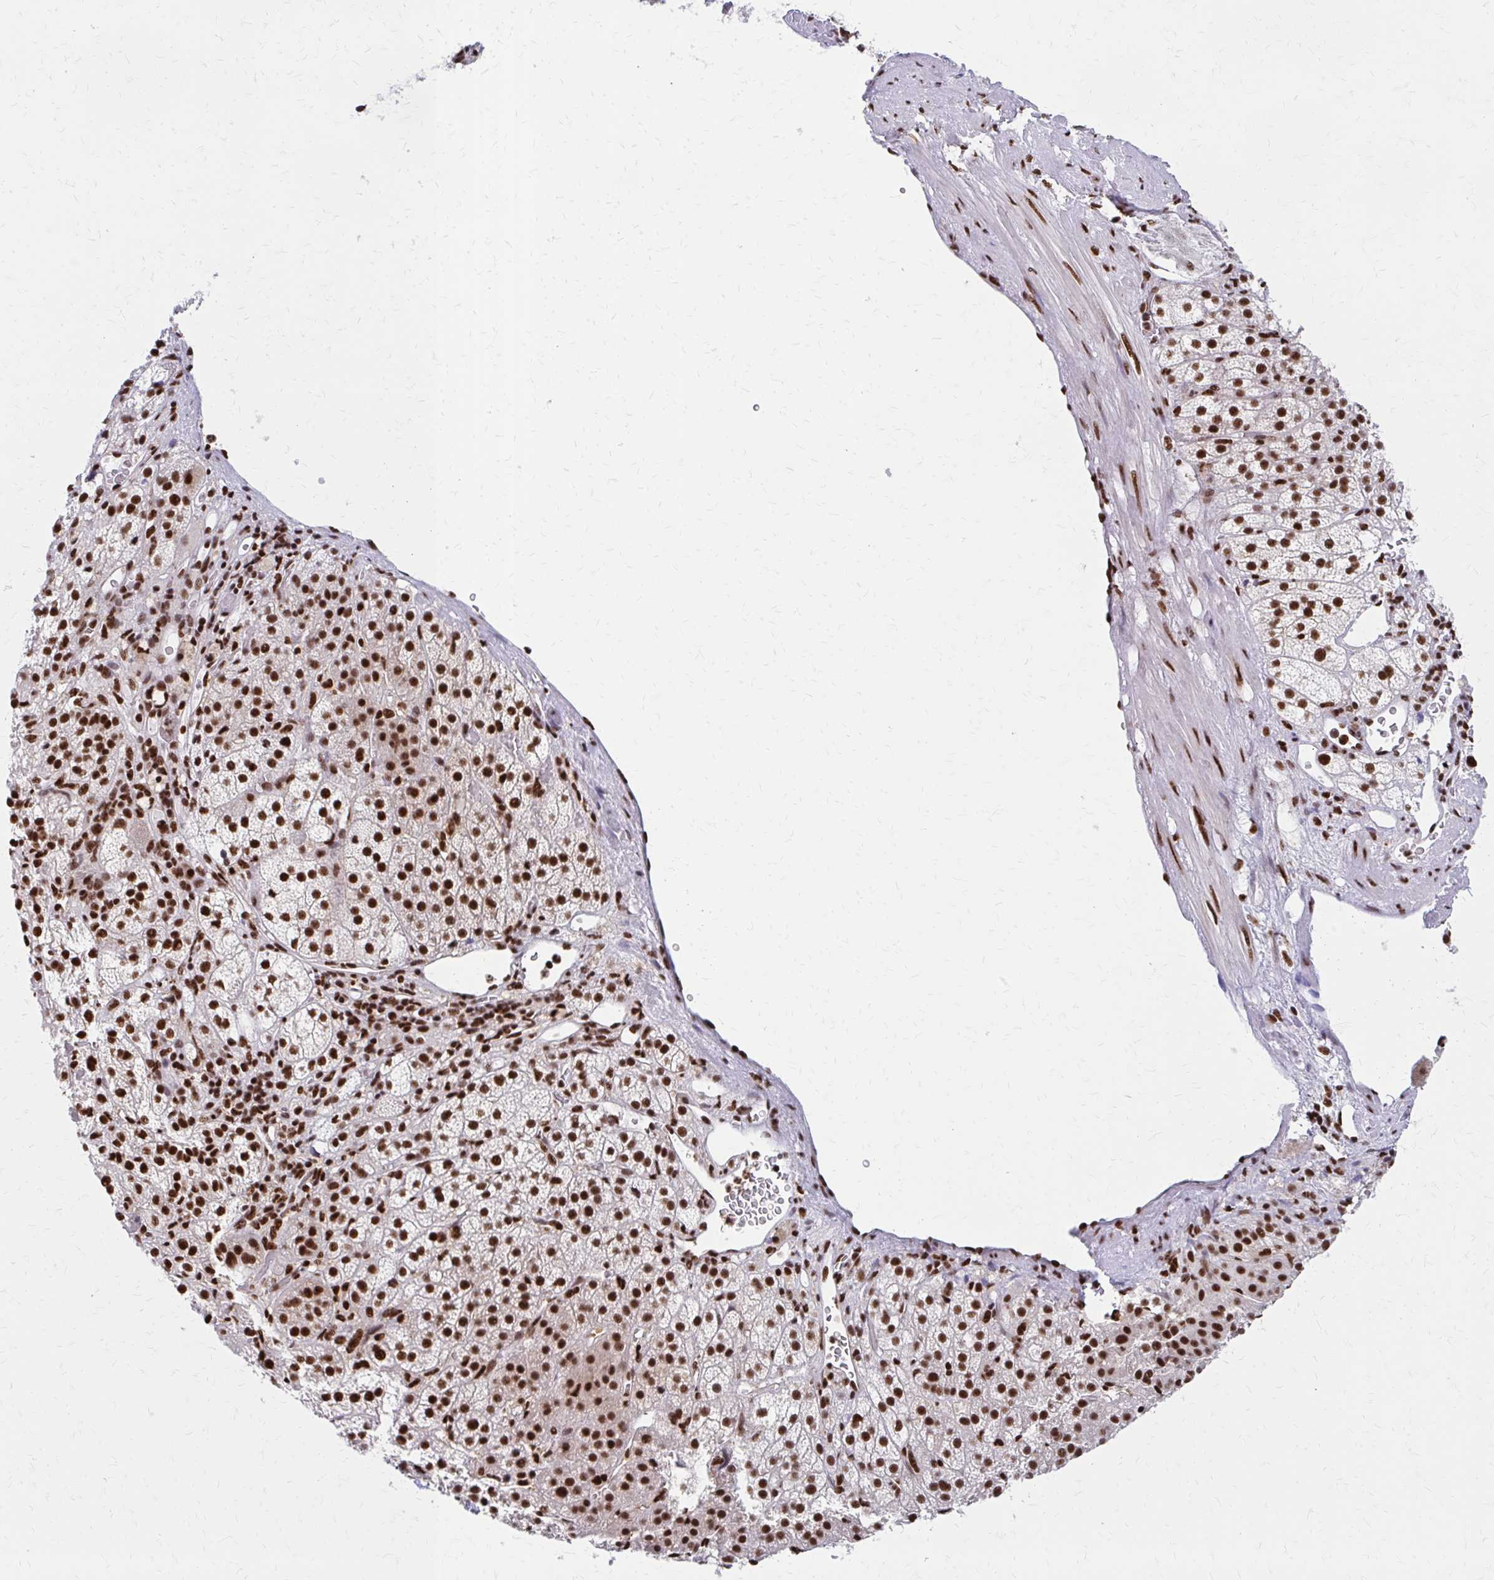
{"staining": {"intensity": "strong", "quantity": ">75%", "location": "nuclear"}, "tissue": "adrenal gland", "cell_type": "Glandular cells", "image_type": "normal", "snomed": [{"axis": "morphology", "description": "Normal tissue, NOS"}, {"axis": "topography", "description": "Adrenal gland"}], "caption": "This histopathology image exhibits normal adrenal gland stained with immunohistochemistry to label a protein in brown. The nuclear of glandular cells show strong positivity for the protein. Nuclei are counter-stained blue.", "gene": "CNKSR3", "patient": {"sex": "female", "age": 60}}